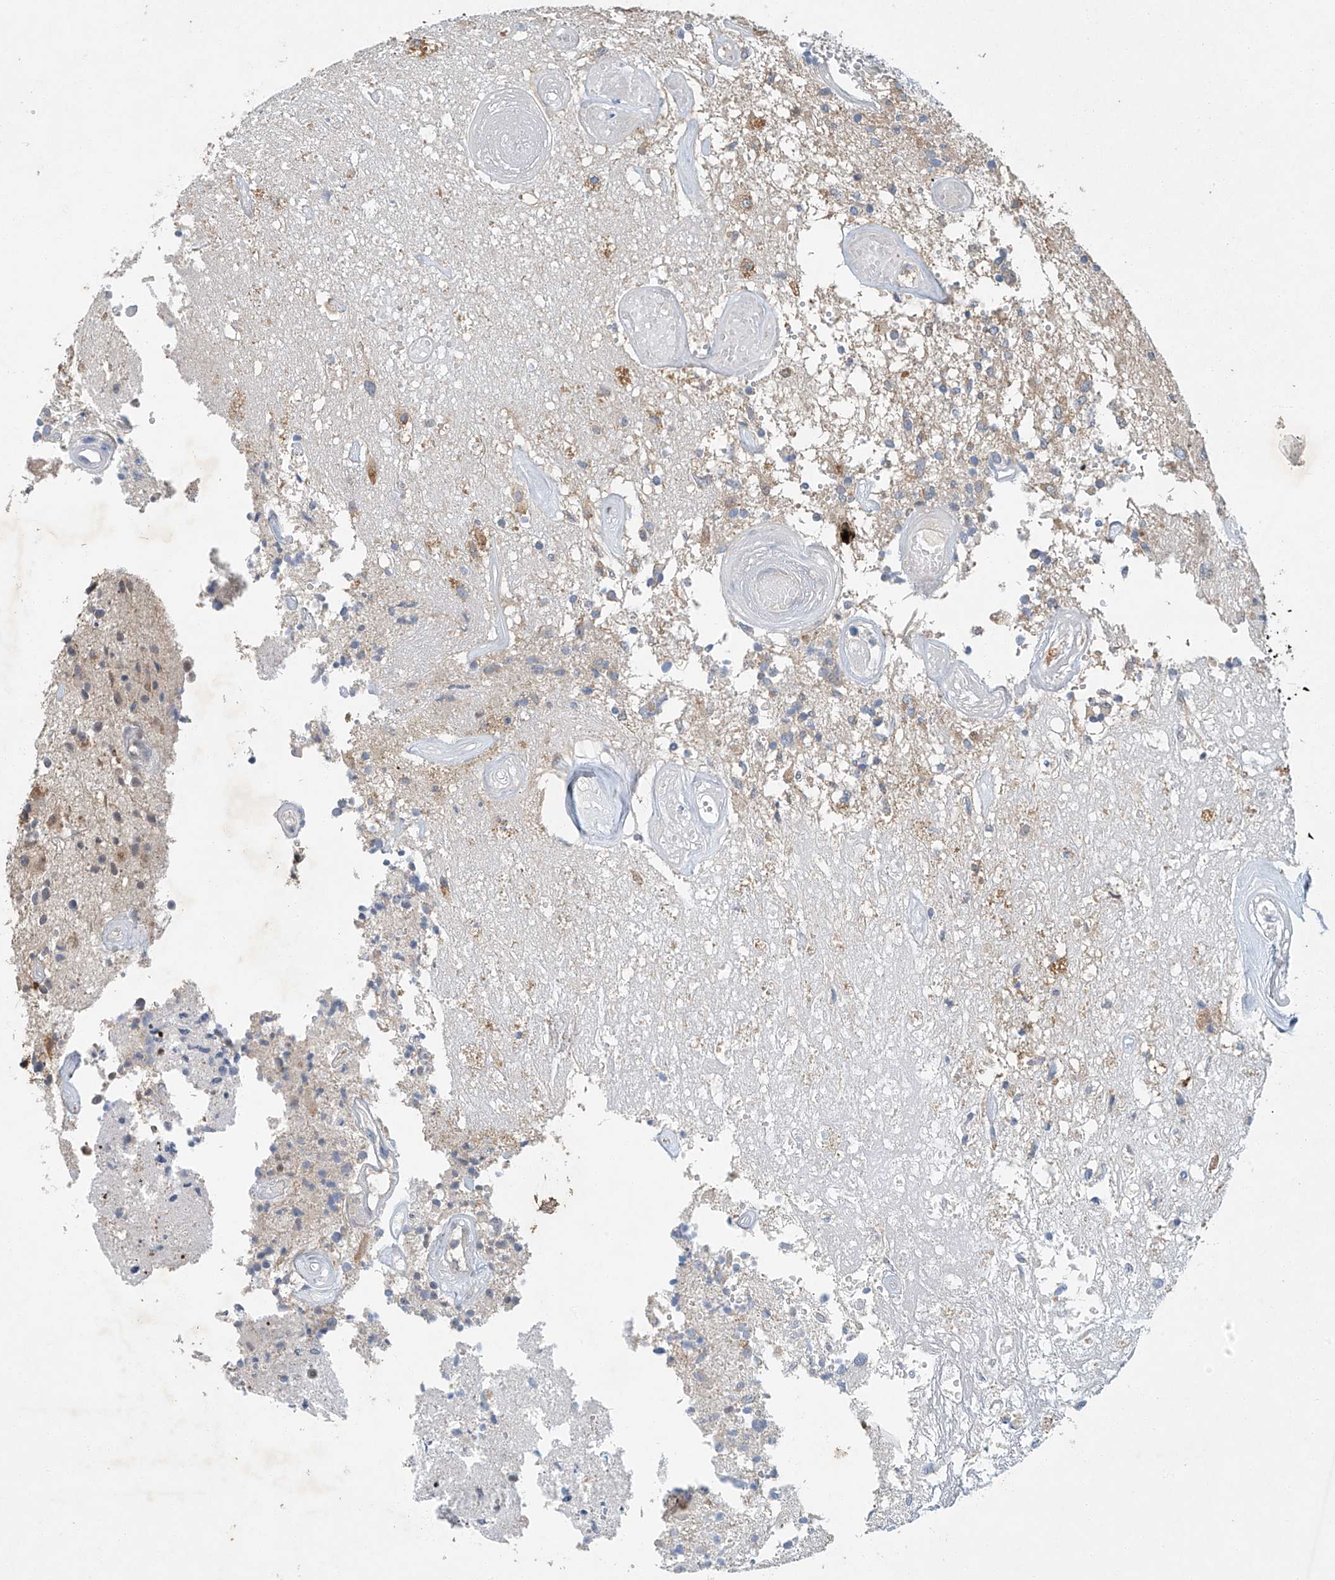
{"staining": {"intensity": "negative", "quantity": "none", "location": "none"}, "tissue": "glioma", "cell_type": "Tumor cells", "image_type": "cancer", "snomed": [{"axis": "morphology", "description": "Glioma, malignant, High grade"}, {"axis": "morphology", "description": "Glioblastoma, NOS"}, {"axis": "topography", "description": "Brain"}], "caption": "This photomicrograph is of glioblastoma stained with immunohistochemistry (IHC) to label a protein in brown with the nuclei are counter-stained blue. There is no positivity in tumor cells.", "gene": "TAF8", "patient": {"sex": "male", "age": 60}}